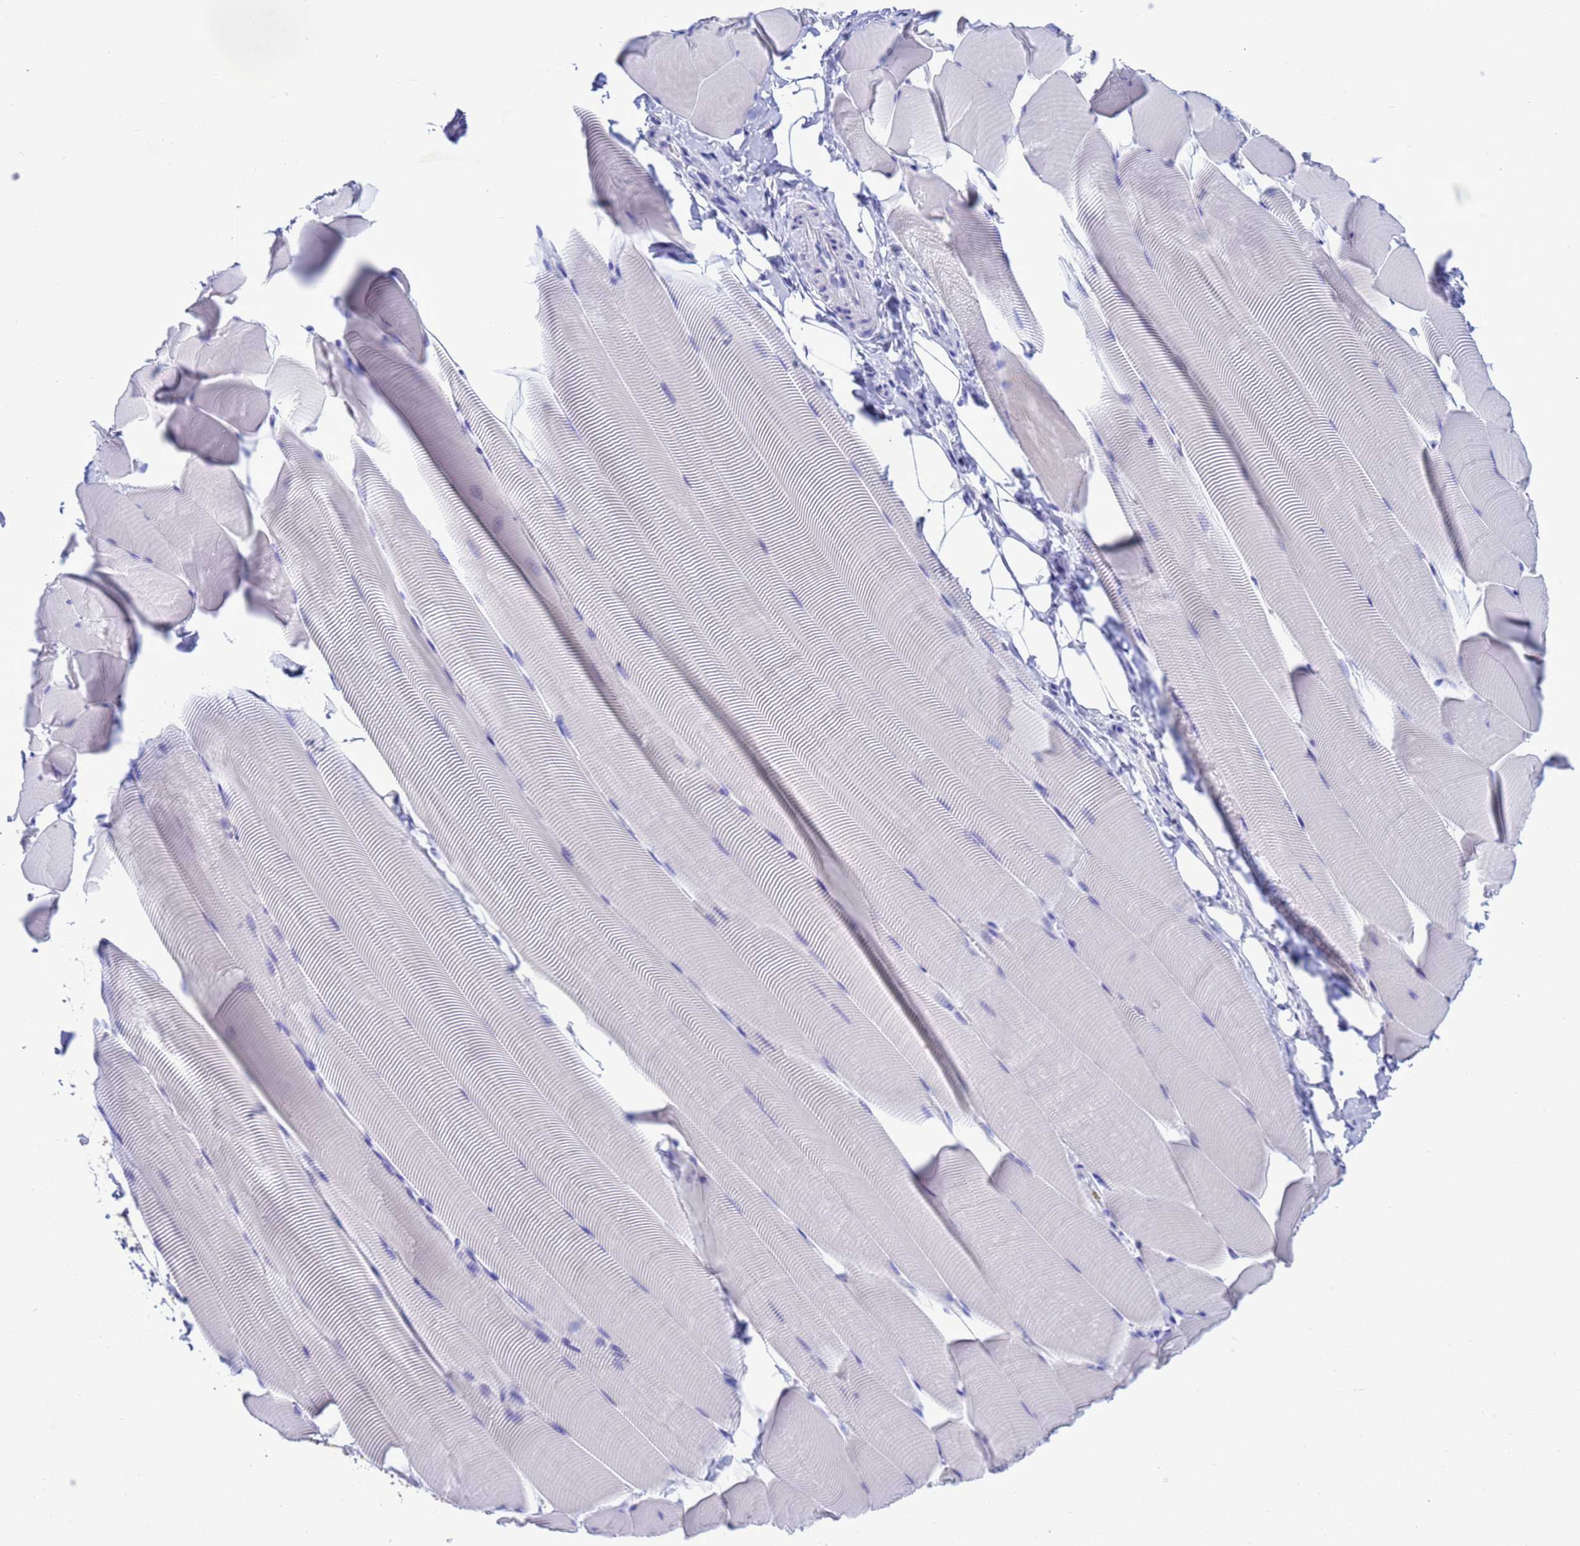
{"staining": {"intensity": "negative", "quantity": "none", "location": "none"}, "tissue": "skeletal muscle", "cell_type": "Myocytes", "image_type": "normal", "snomed": [{"axis": "morphology", "description": "Normal tissue, NOS"}, {"axis": "topography", "description": "Skeletal muscle"}], "caption": "Photomicrograph shows no significant protein positivity in myocytes of unremarkable skeletal muscle. (Stains: DAB (3,3'-diaminobenzidine) IHC with hematoxylin counter stain, Microscopy: brightfield microscopy at high magnification).", "gene": "GSTM1", "patient": {"sex": "male", "age": 25}}